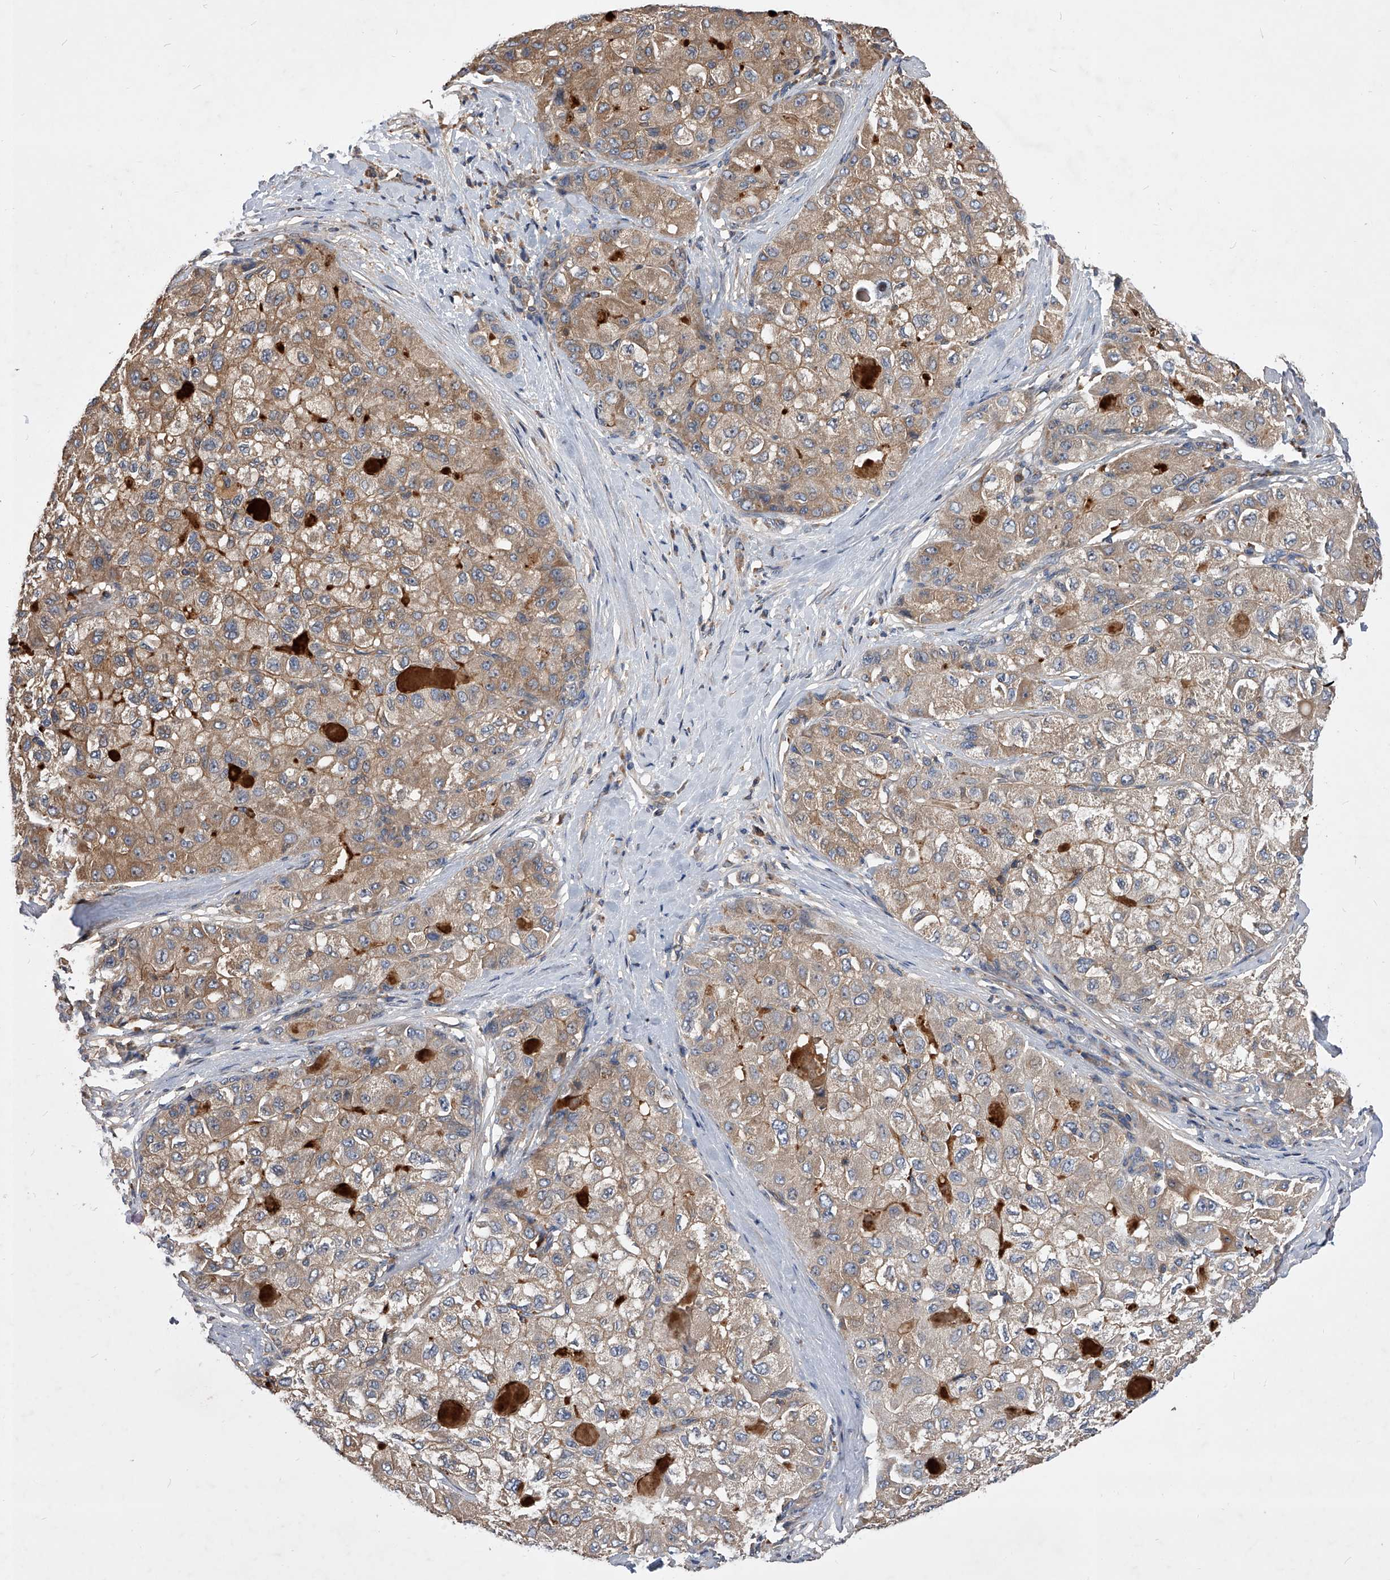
{"staining": {"intensity": "moderate", "quantity": ">75%", "location": "cytoplasmic/membranous"}, "tissue": "liver cancer", "cell_type": "Tumor cells", "image_type": "cancer", "snomed": [{"axis": "morphology", "description": "Carcinoma, Hepatocellular, NOS"}, {"axis": "topography", "description": "Liver"}], "caption": "This is an image of IHC staining of liver cancer, which shows moderate expression in the cytoplasmic/membranous of tumor cells.", "gene": "CUL7", "patient": {"sex": "male", "age": 80}}